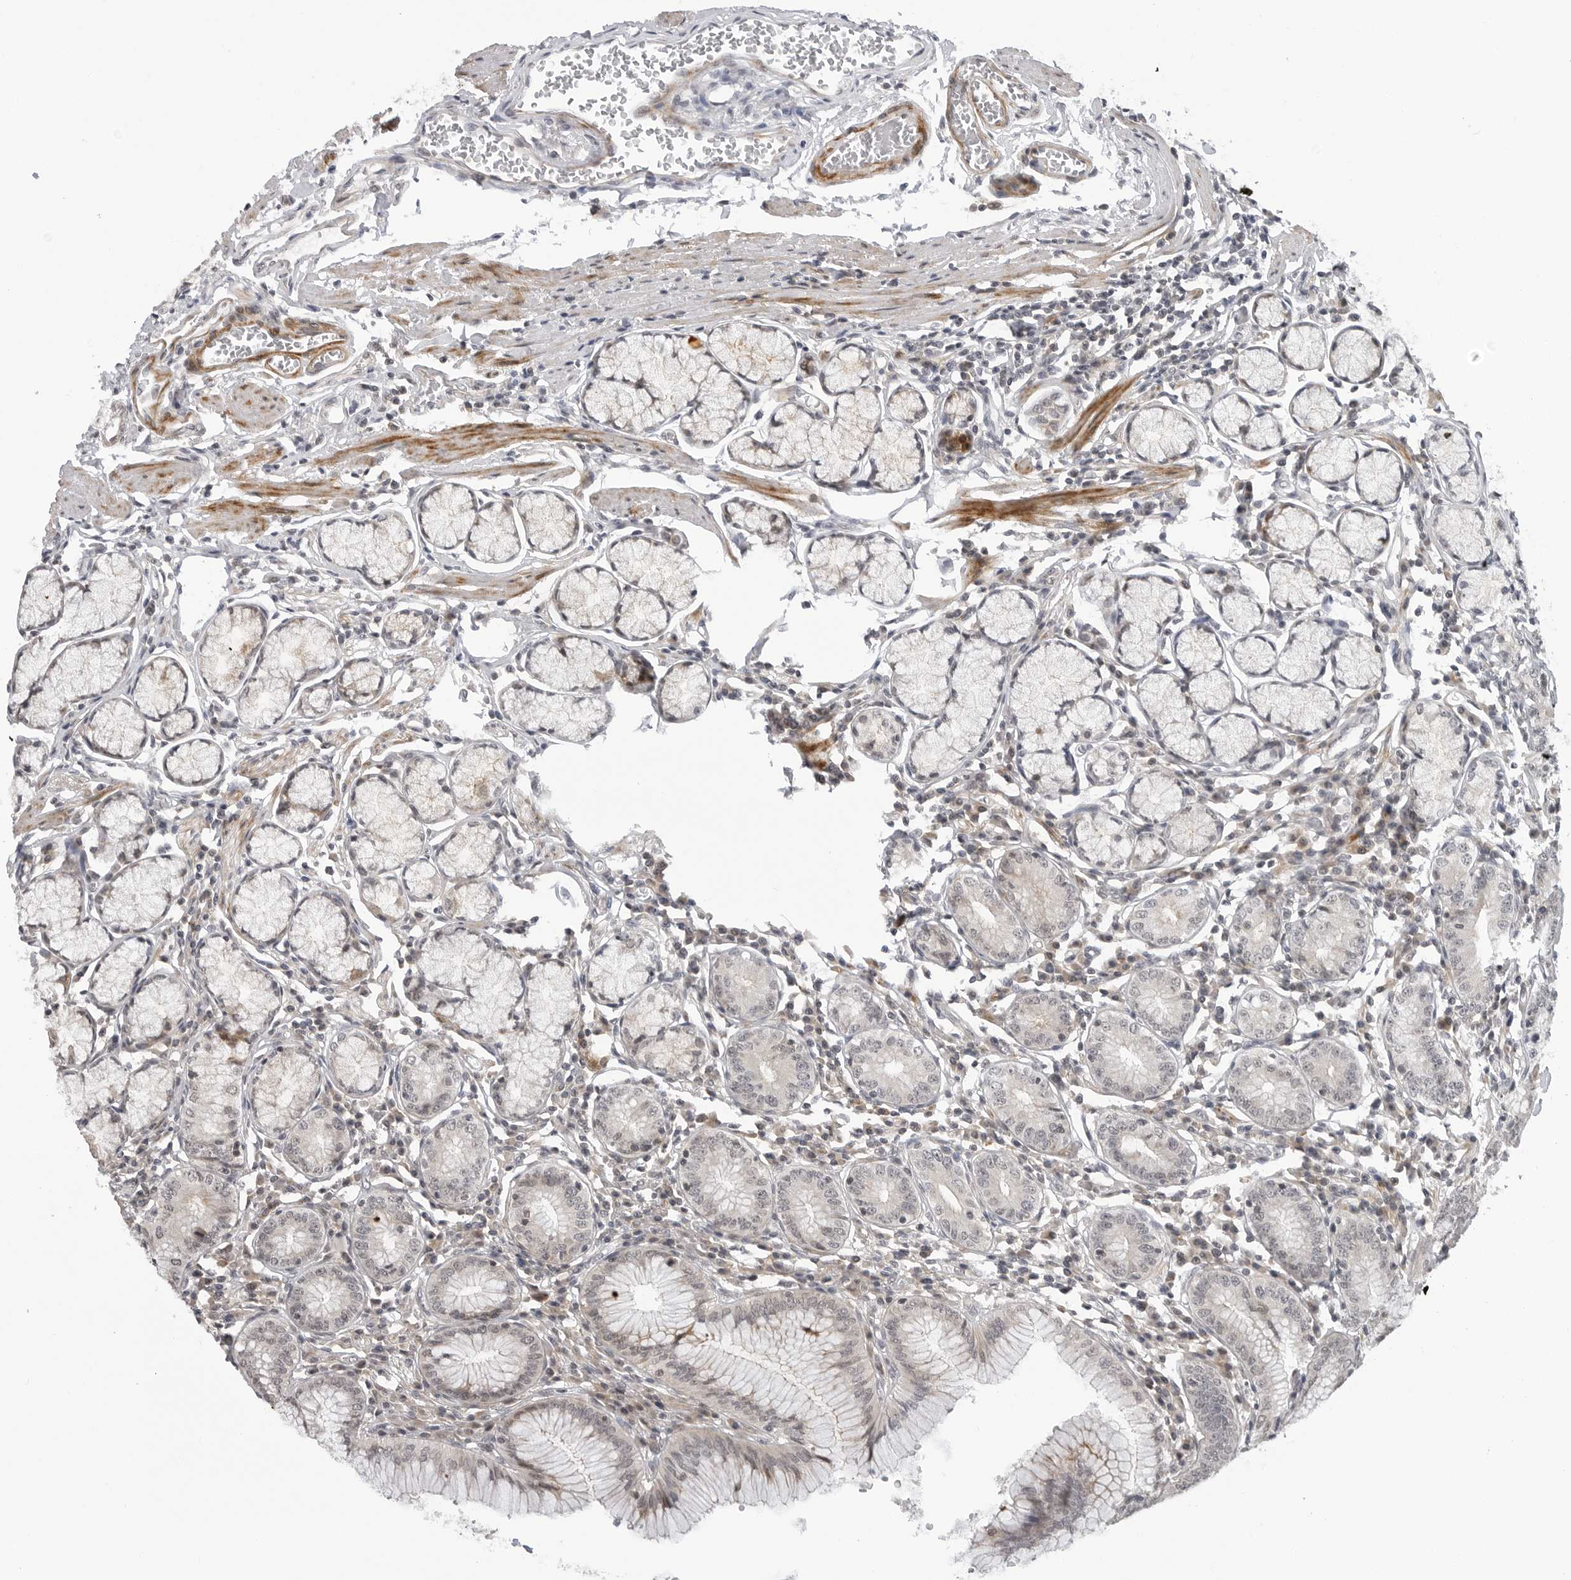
{"staining": {"intensity": "weak", "quantity": "<25%", "location": "cytoplasmic/membranous"}, "tissue": "stomach", "cell_type": "Glandular cells", "image_type": "normal", "snomed": [{"axis": "morphology", "description": "Normal tissue, NOS"}, {"axis": "topography", "description": "Stomach"}], "caption": "High magnification brightfield microscopy of benign stomach stained with DAB (brown) and counterstained with hematoxylin (blue): glandular cells show no significant expression.", "gene": "ADAMTS5", "patient": {"sex": "male", "age": 55}}